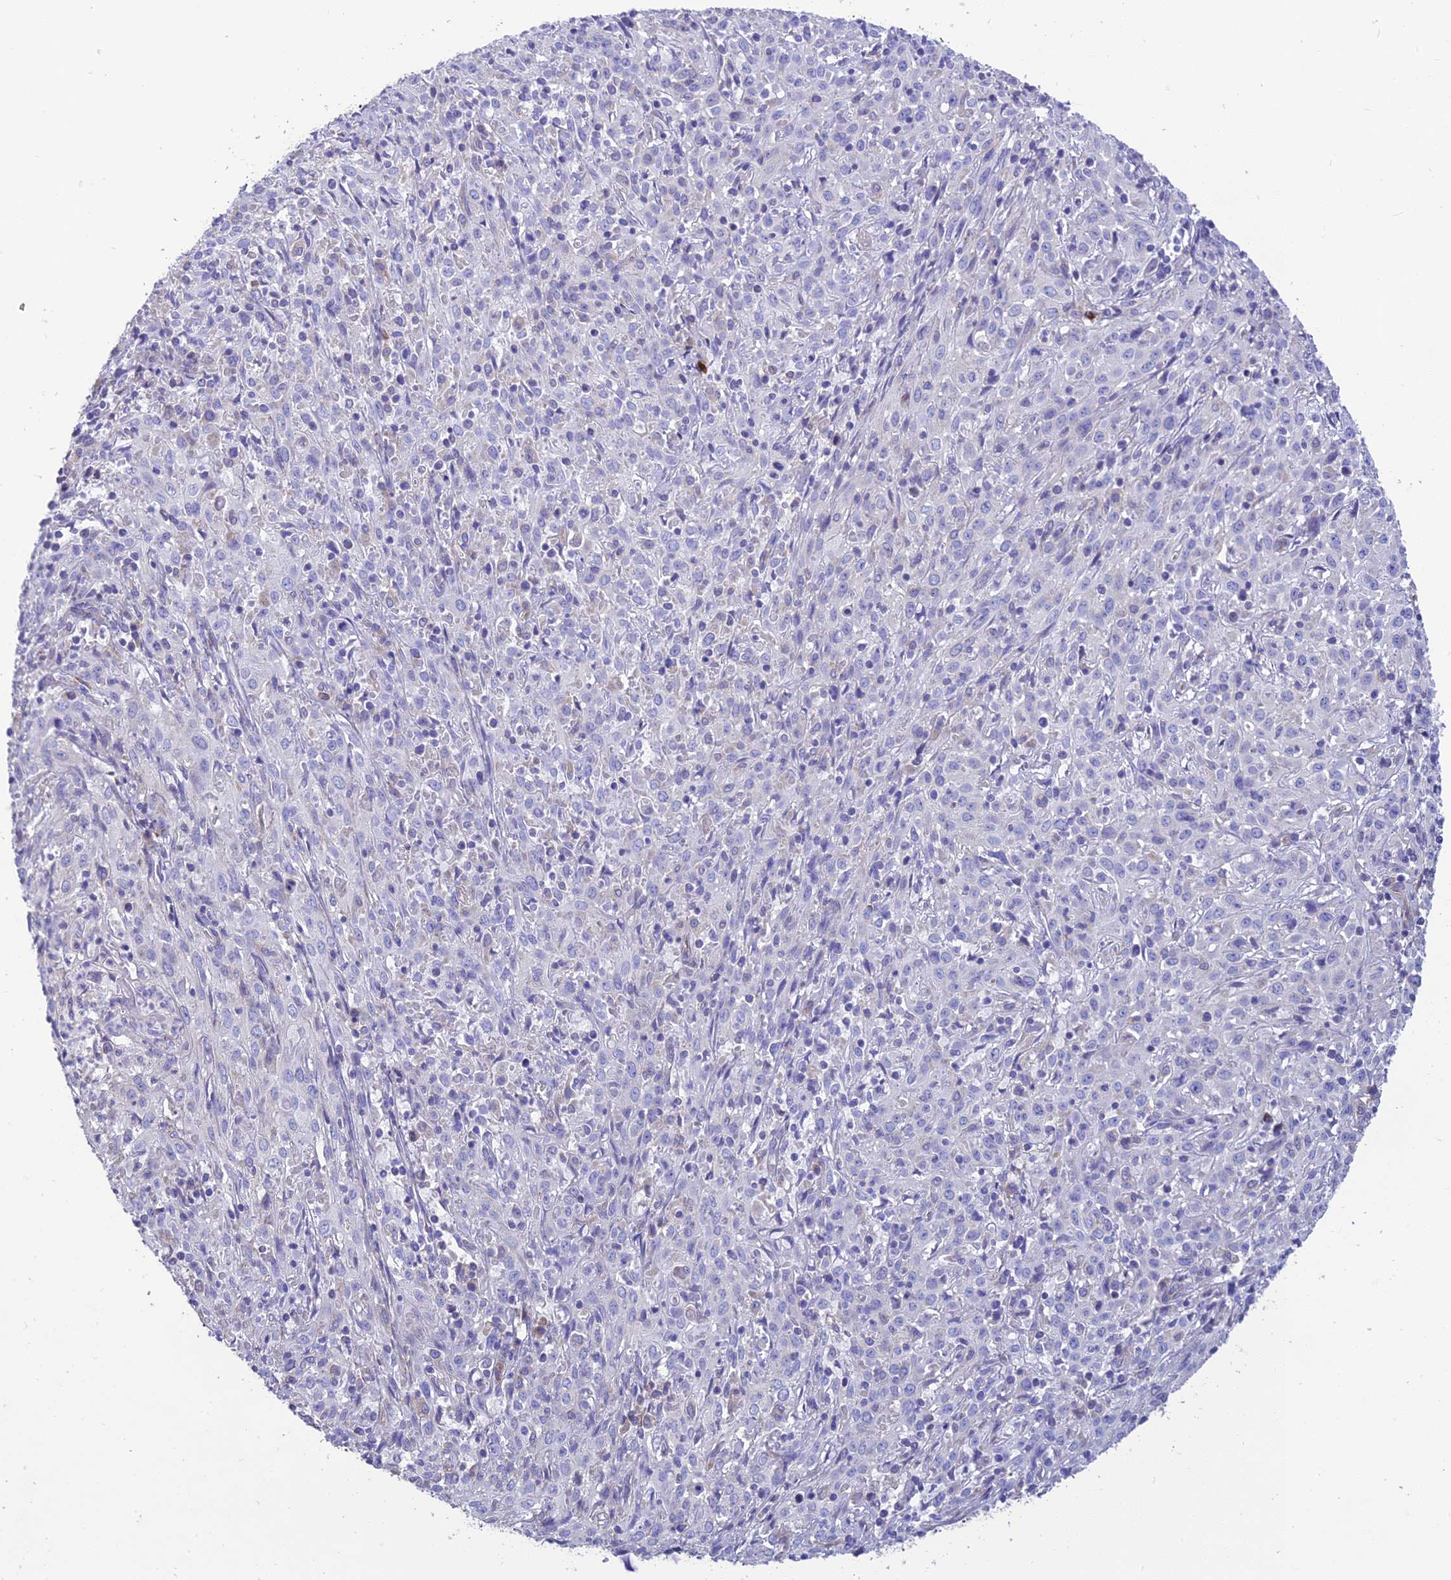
{"staining": {"intensity": "negative", "quantity": "none", "location": "none"}, "tissue": "cervical cancer", "cell_type": "Tumor cells", "image_type": "cancer", "snomed": [{"axis": "morphology", "description": "Squamous cell carcinoma, NOS"}, {"axis": "topography", "description": "Cervix"}], "caption": "Human squamous cell carcinoma (cervical) stained for a protein using IHC reveals no expression in tumor cells.", "gene": "HSD17B2", "patient": {"sex": "female", "age": 57}}